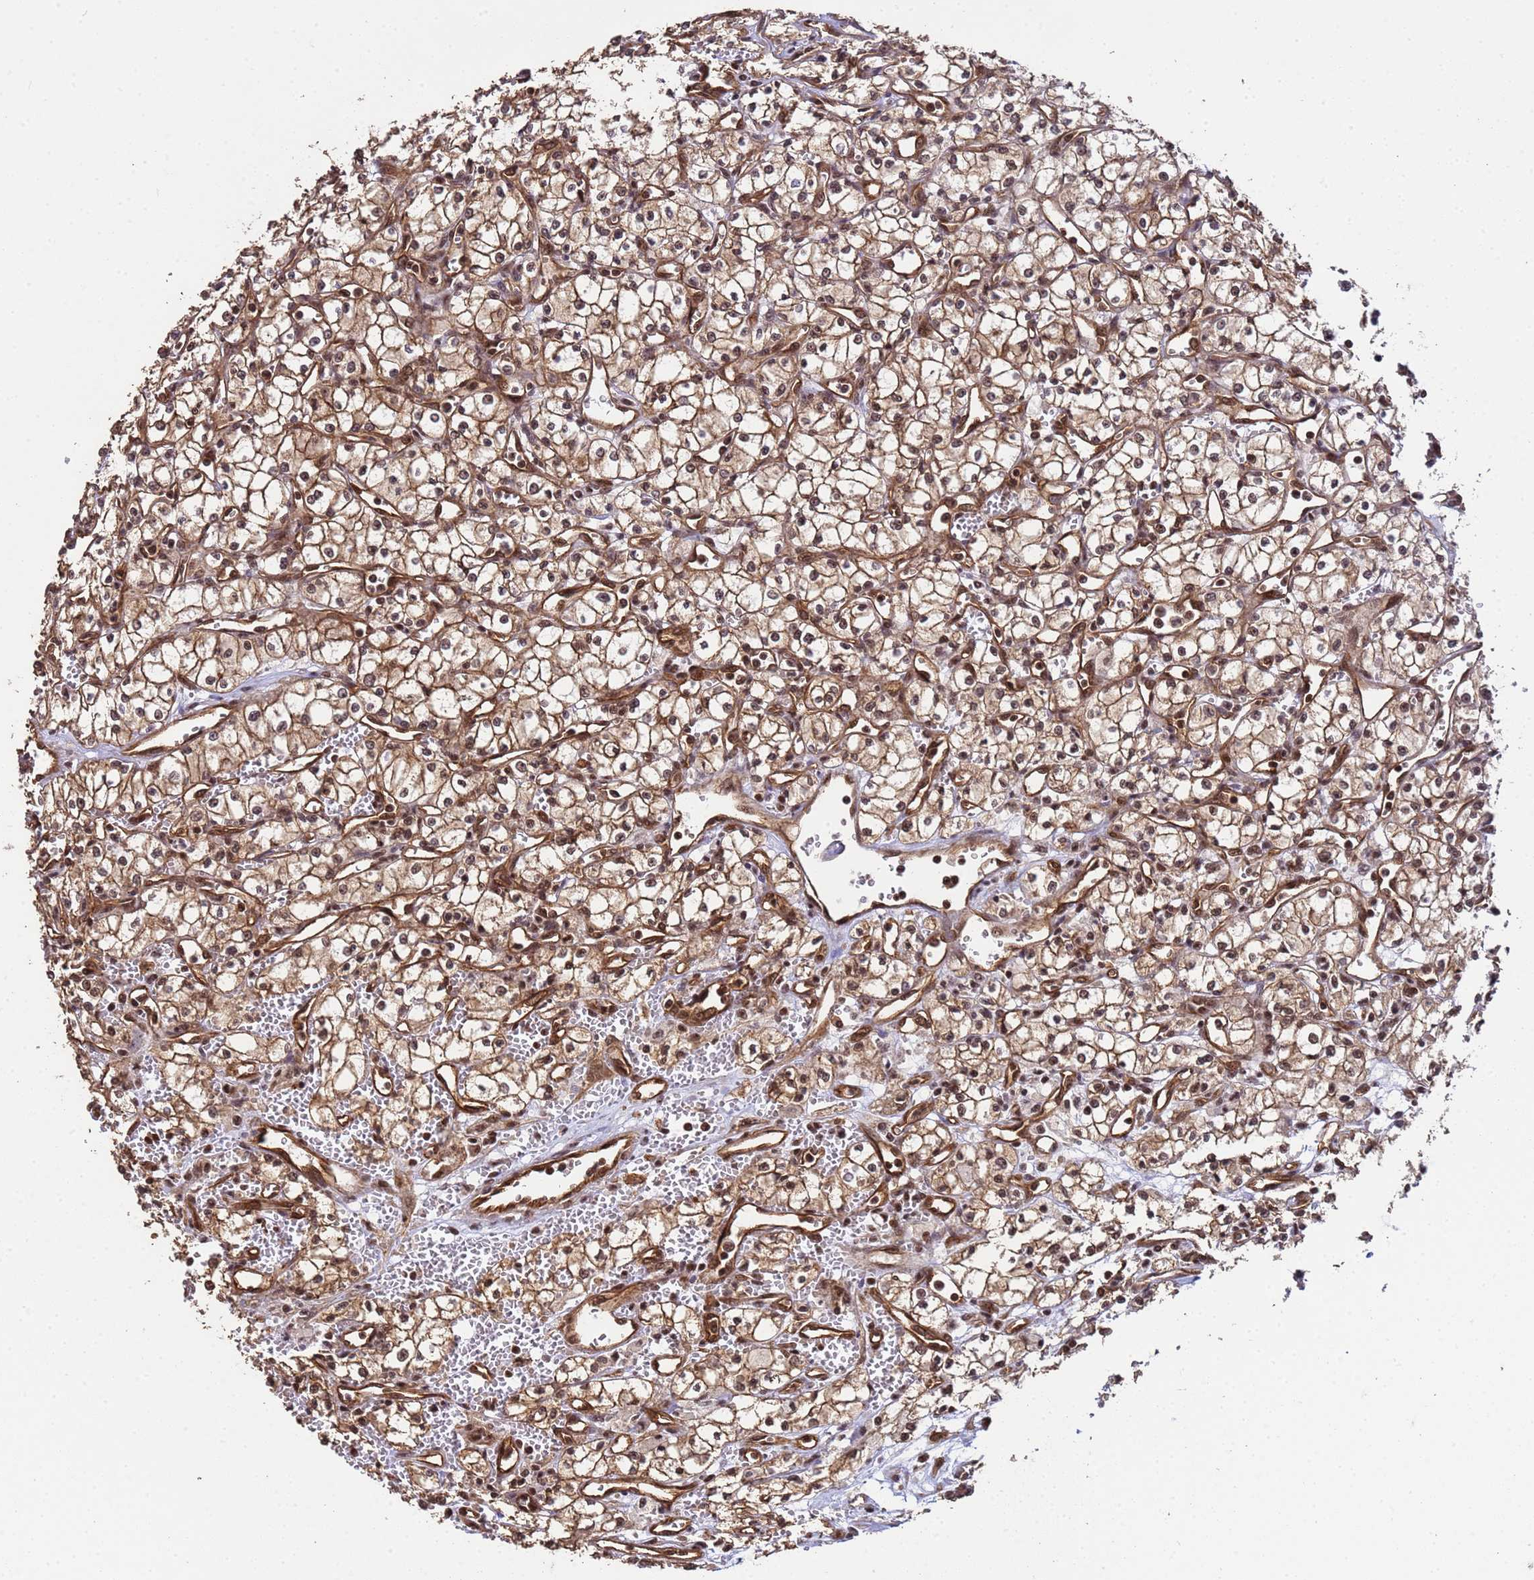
{"staining": {"intensity": "strong", "quantity": ">75%", "location": "cytoplasmic/membranous,nuclear"}, "tissue": "renal cancer", "cell_type": "Tumor cells", "image_type": "cancer", "snomed": [{"axis": "morphology", "description": "Adenocarcinoma, NOS"}, {"axis": "topography", "description": "Kidney"}], "caption": "High-power microscopy captured an immunohistochemistry histopathology image of renal adenocarcinoma, revealing strong cytoplasmic/membranous and nuclear staining in approximately >75% of tumor cells.", "gene": "SYF2", "patient": {"sex": "male", "age": 59}}